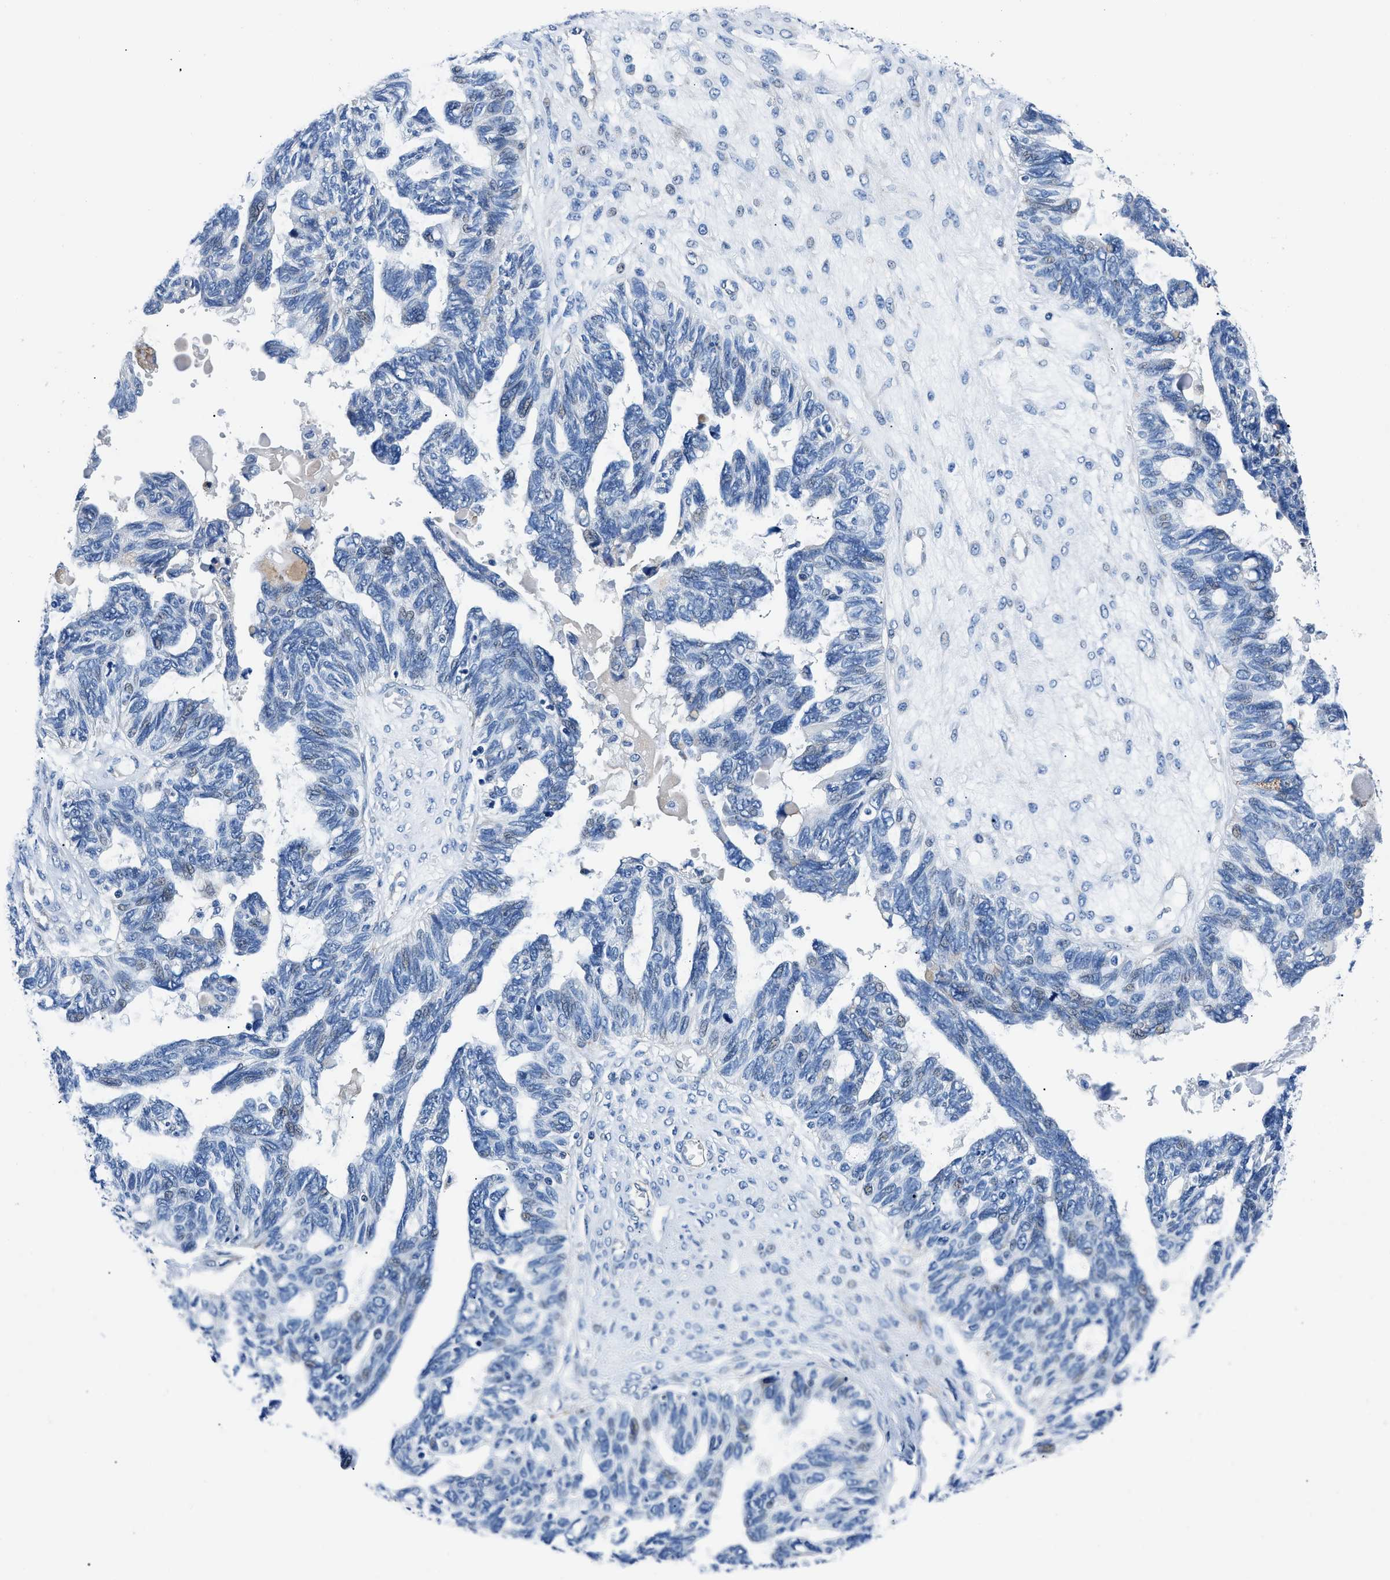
{"staining": {"intensity": "negative", "quantity": "none", "location": "none"}, "tissue": "ovarian cancer", "cell_type": "Tumor cells", "image_type": "cancer", "snomed": [{"axis": "morphology", "description": "Cystadenocarcinoma, serous, NOS"}, {"axis": "topography", "description": "Ovary"}], "caption": "A photomicrograph of human serous cystadenocarcinoma (ovarian) is negative for staining in tumor cells.", "gene": "DAG1", "patient": {"sex": "female", "age": 79}}